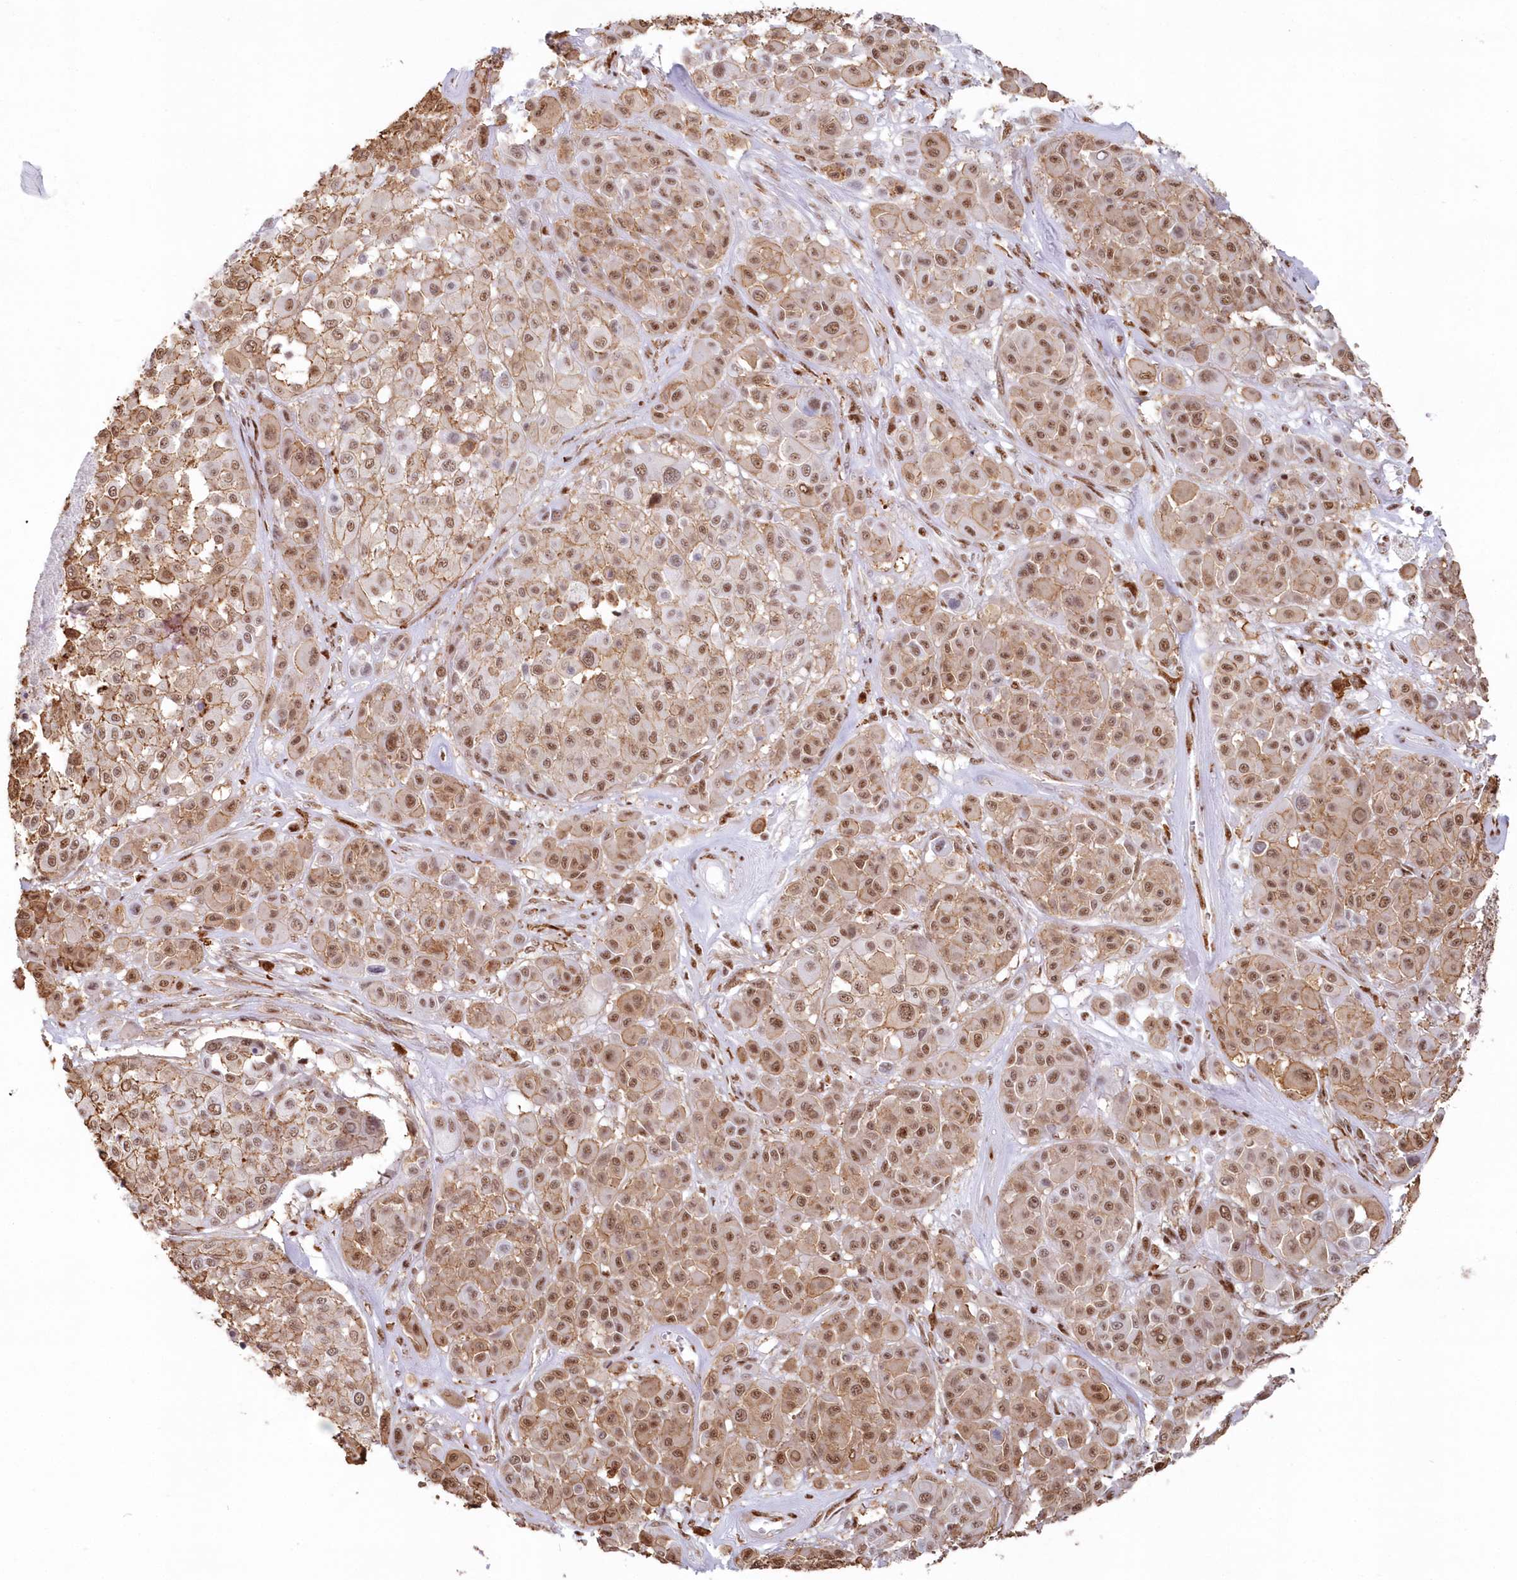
{"staining": {"intensity": "moderate", "quantity": ">75%", "location": "cytoplasmic/membranous,nuclear"}, "tissue": "melanoma", "cell_type": "Tumor cells", "image_type": "cancer", "snomed": [{"axis": "morphology", "description": "Malignant melanoma, Metastatic site"}, {"axis": "topography", "description": "Soft tissue"}], "caption": "This is an image of immunohistochemistry (IHC) staining of melanoma, which shows moderate staining in the cytoplasmic/membranous and nuclear of tumor cells.", "gene": "DDX46", "patient": {"sex": "male", "age": 41}}